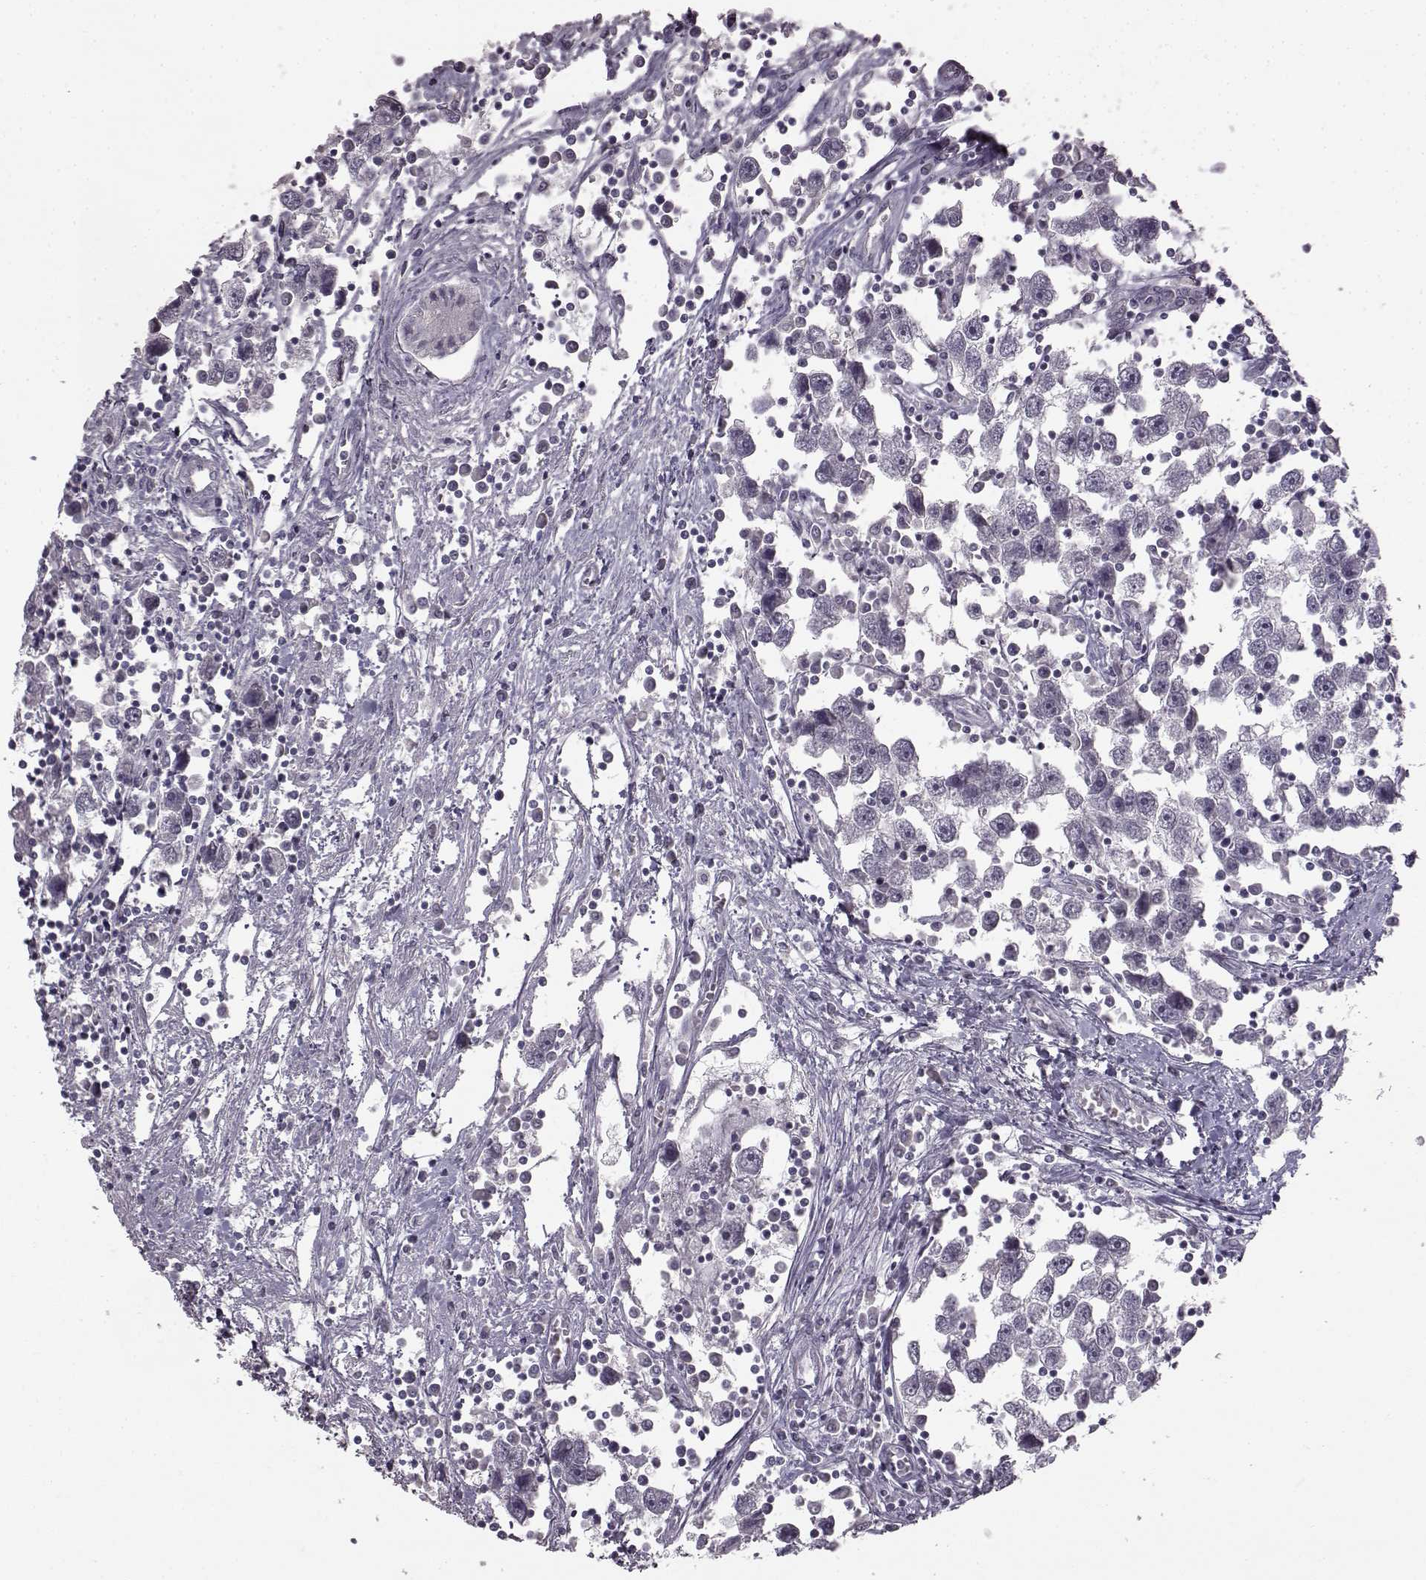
{"staining": {"intensity": "negative", "quantity": "none", "location": "none"}, "tissue": "testis cancer", "cell_type": "Tumor cells", "image_type": "cancer", "snomed": [{"axis": "morphology", "description": "Seminoma, NOS"}, {"axis": "topography", "description": "Testis"}], "caption": "This is an IHC image of human testis cancer (seminoma). There is no staining in tumor cells.", "gene": "LHB", "patient": {"sex": "male", "age": 30}}